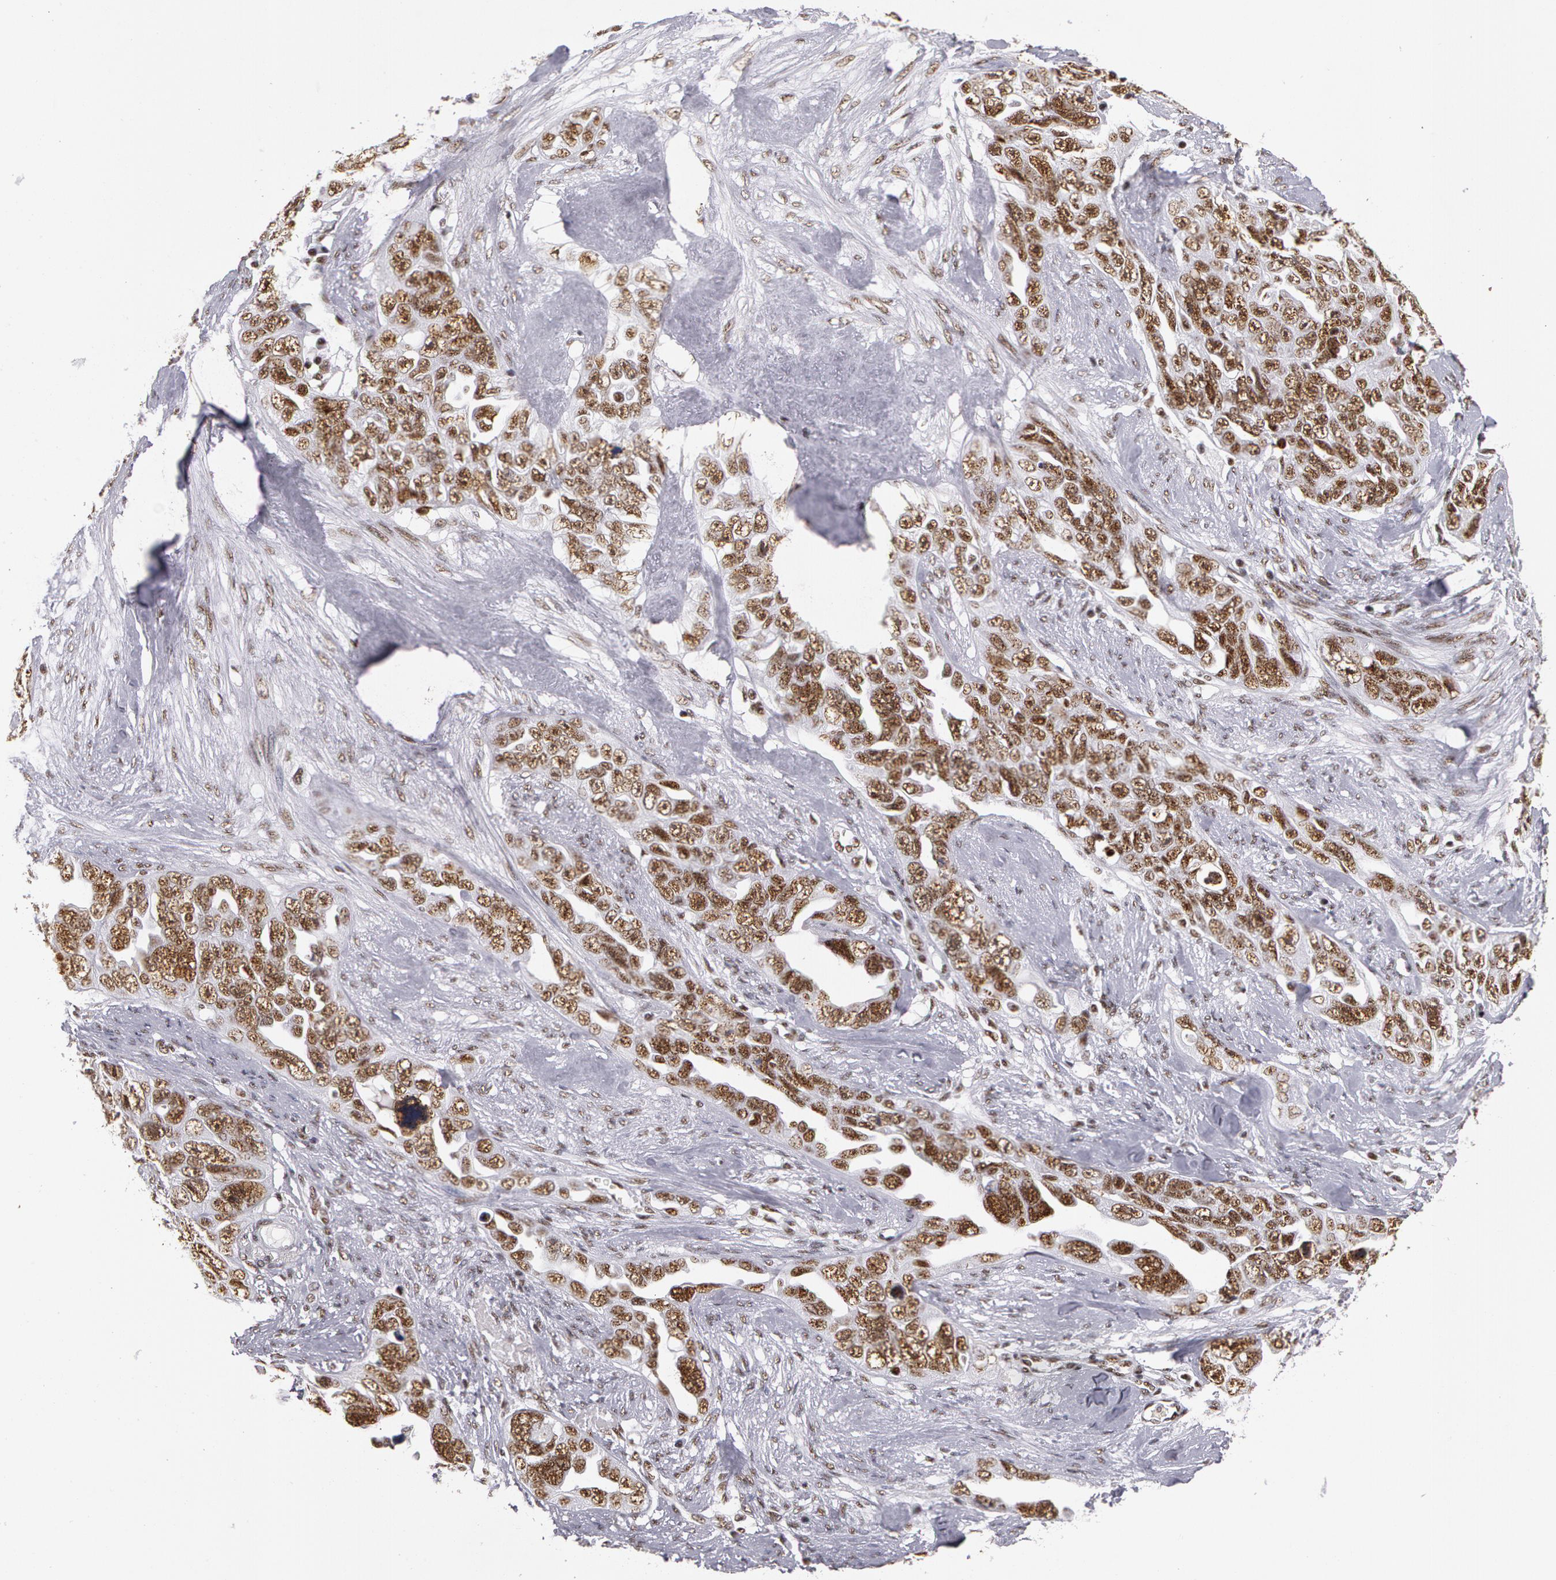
{"staining": {"intensity": "moderate", "quantity": ">75%", "location": "nuclear"}, "tissue": "ovarian cancer", "cell_type": "Tumor cells", "image_type": "cancer", "snomed": [{"axis": "morphology", "description": "Cystadenocarcinoma, serous, NOS"}, {"axis": "topography", "description": "Ovary"}], "caption": "Moderate nuclear protein expression is identified in approximately >75% of tumor cells in serous cystadenocarcinoma (ovarian). The staining was performed using DAB (3,3'-diaminobenzidine), with brown indicating positive protein expression. Nuclei are stained blue with hematoxylin.", "gene": "PNN", "patient": {"sex": "female", "age": 63}}